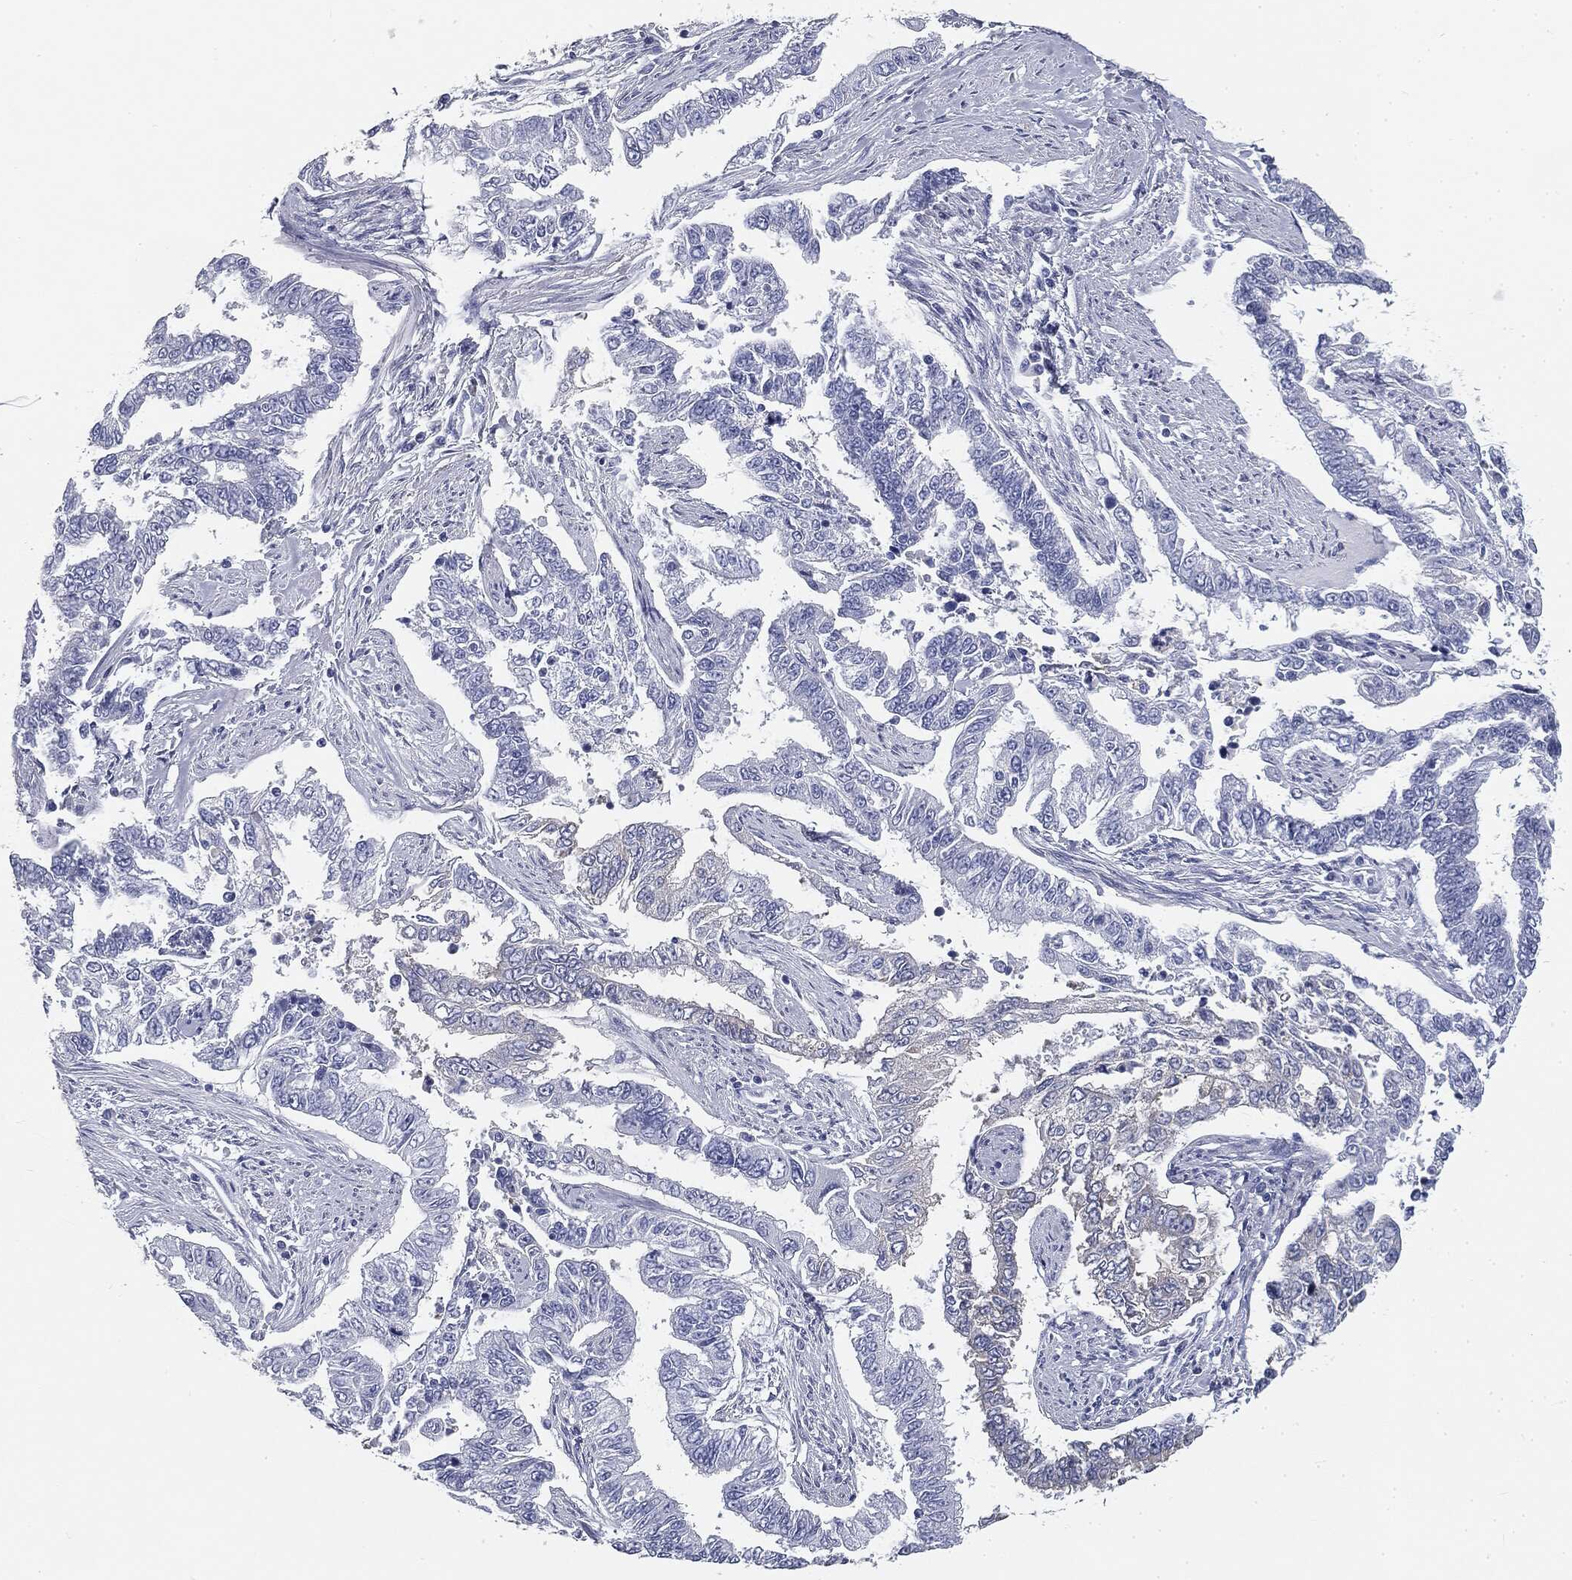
{"staining": {"intensity": "negative", "quantity": "none", "location": "none"}, "tissue": "endometrial cancer", "cell_type": "Tumor cells", "image_type": "cancer", "snomed": [{"axis": "morphology", "description": "Adenocarcinoma, NOS"}, {"axis": "topography", "description": "Uterus"}], "caption": "A histopathology image of adenocarcinoma (endometrial) stained for a protein shows no brown staining in tumor cells. (DAB IHC, high magnification).", "gene": "CUZD1", "patient": {"sex": "female", "age": 59}}